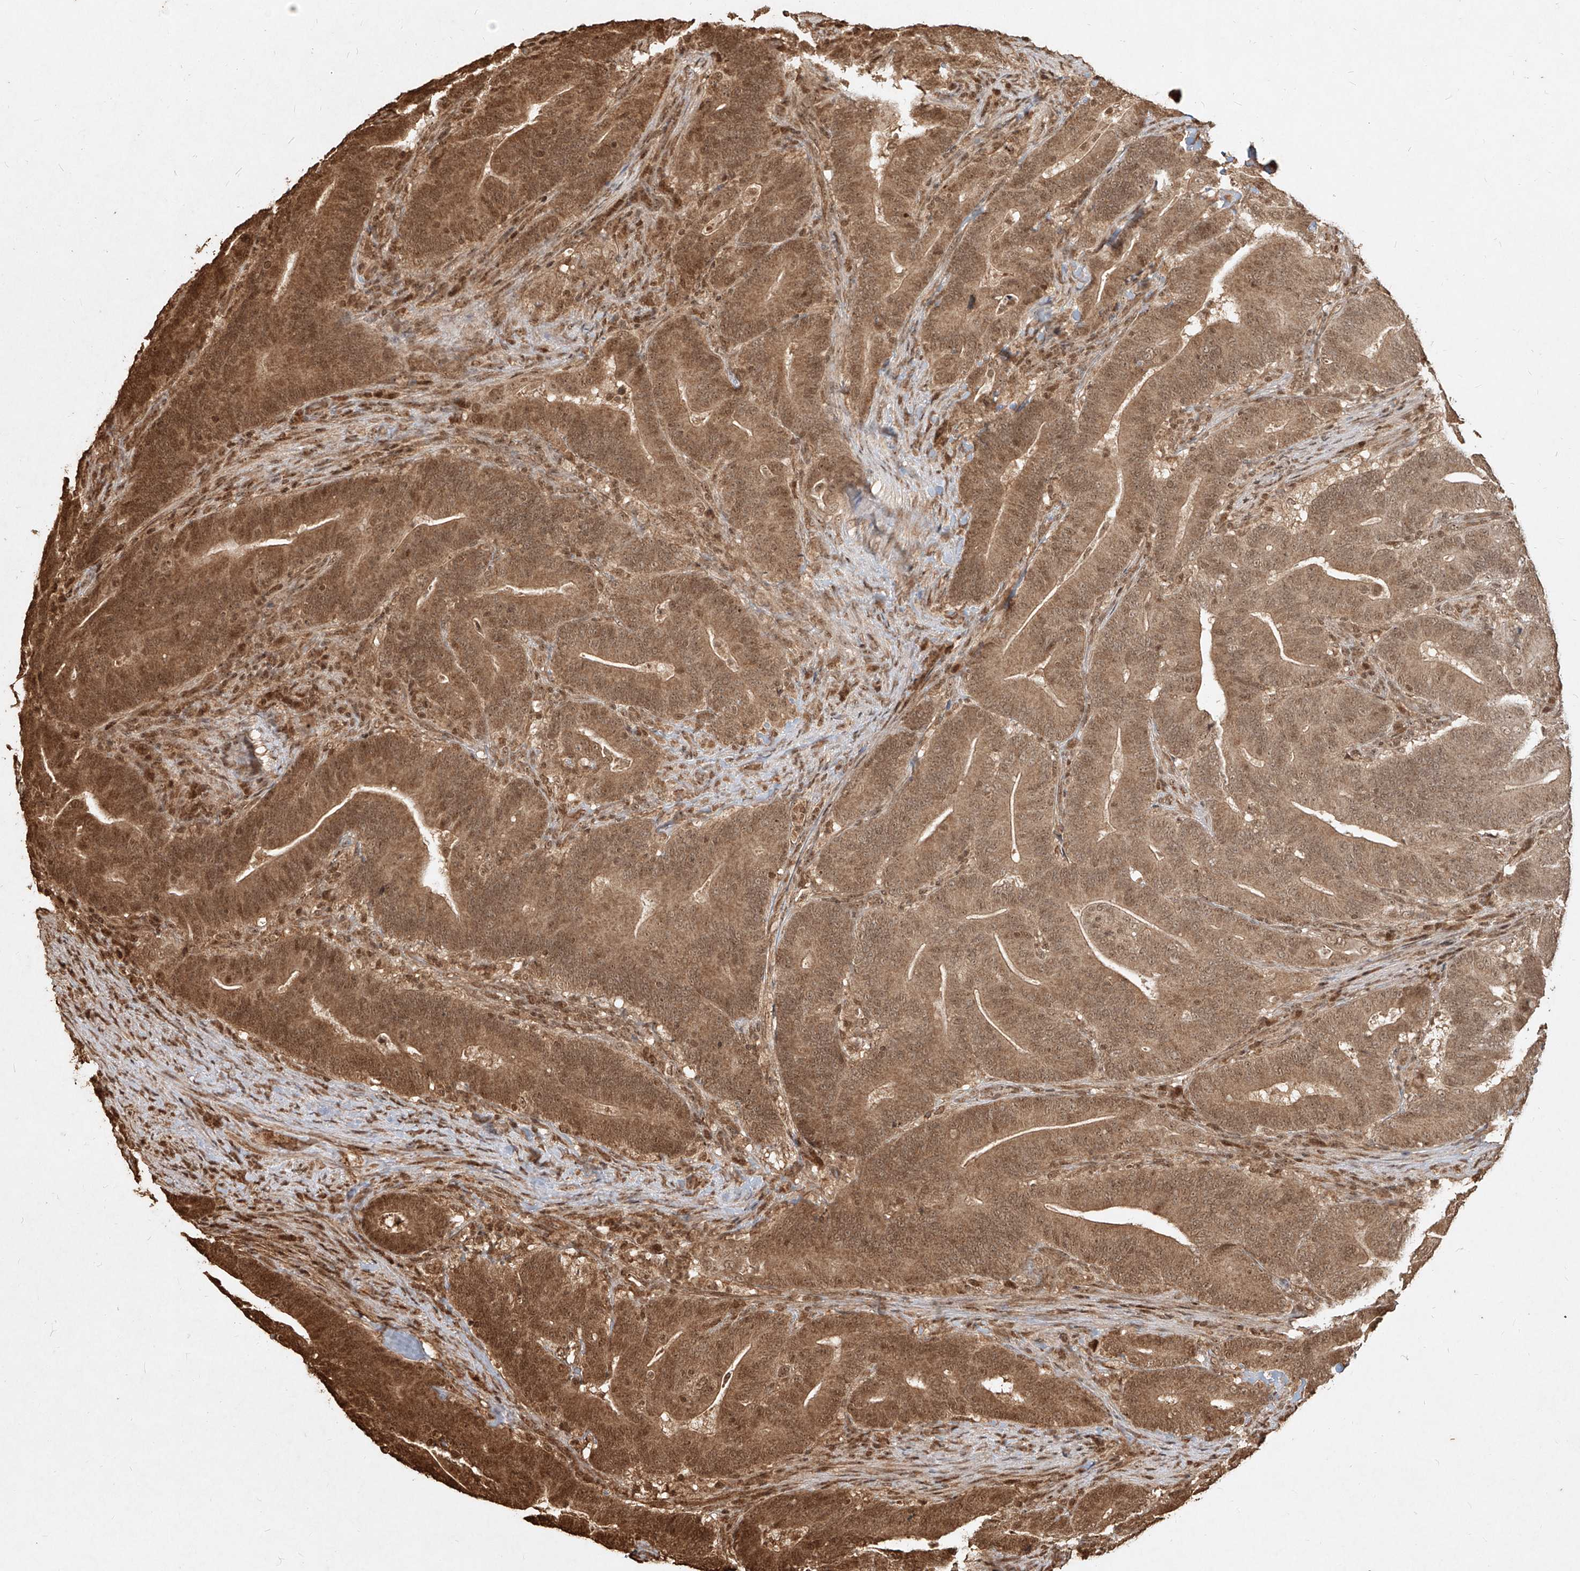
{"staining": {"intensity": "moderate", "quantity": ">75%", "location": "cytoplasmic/membranous,nuclear"}, "tissue": "colorectal cancer", "cell_type": "Tumor cells", "image_type": "cancer", "snomed": [{"axis": "morphology", "description": "Normal tissue, NOS"}, {"axis": "morphology", "description": "Adenocarcinoma, NOS"}, {"axis": "topography", "description": "Colon"}], "caption": "A photomicrograph of colorectal cancer stained for a protein reveals moderate cytoplasmic/membranous and nuclear brown staining in tumor cells.", "gene": "UBE2K", "patient": {"sex": "female", "age": 66}}